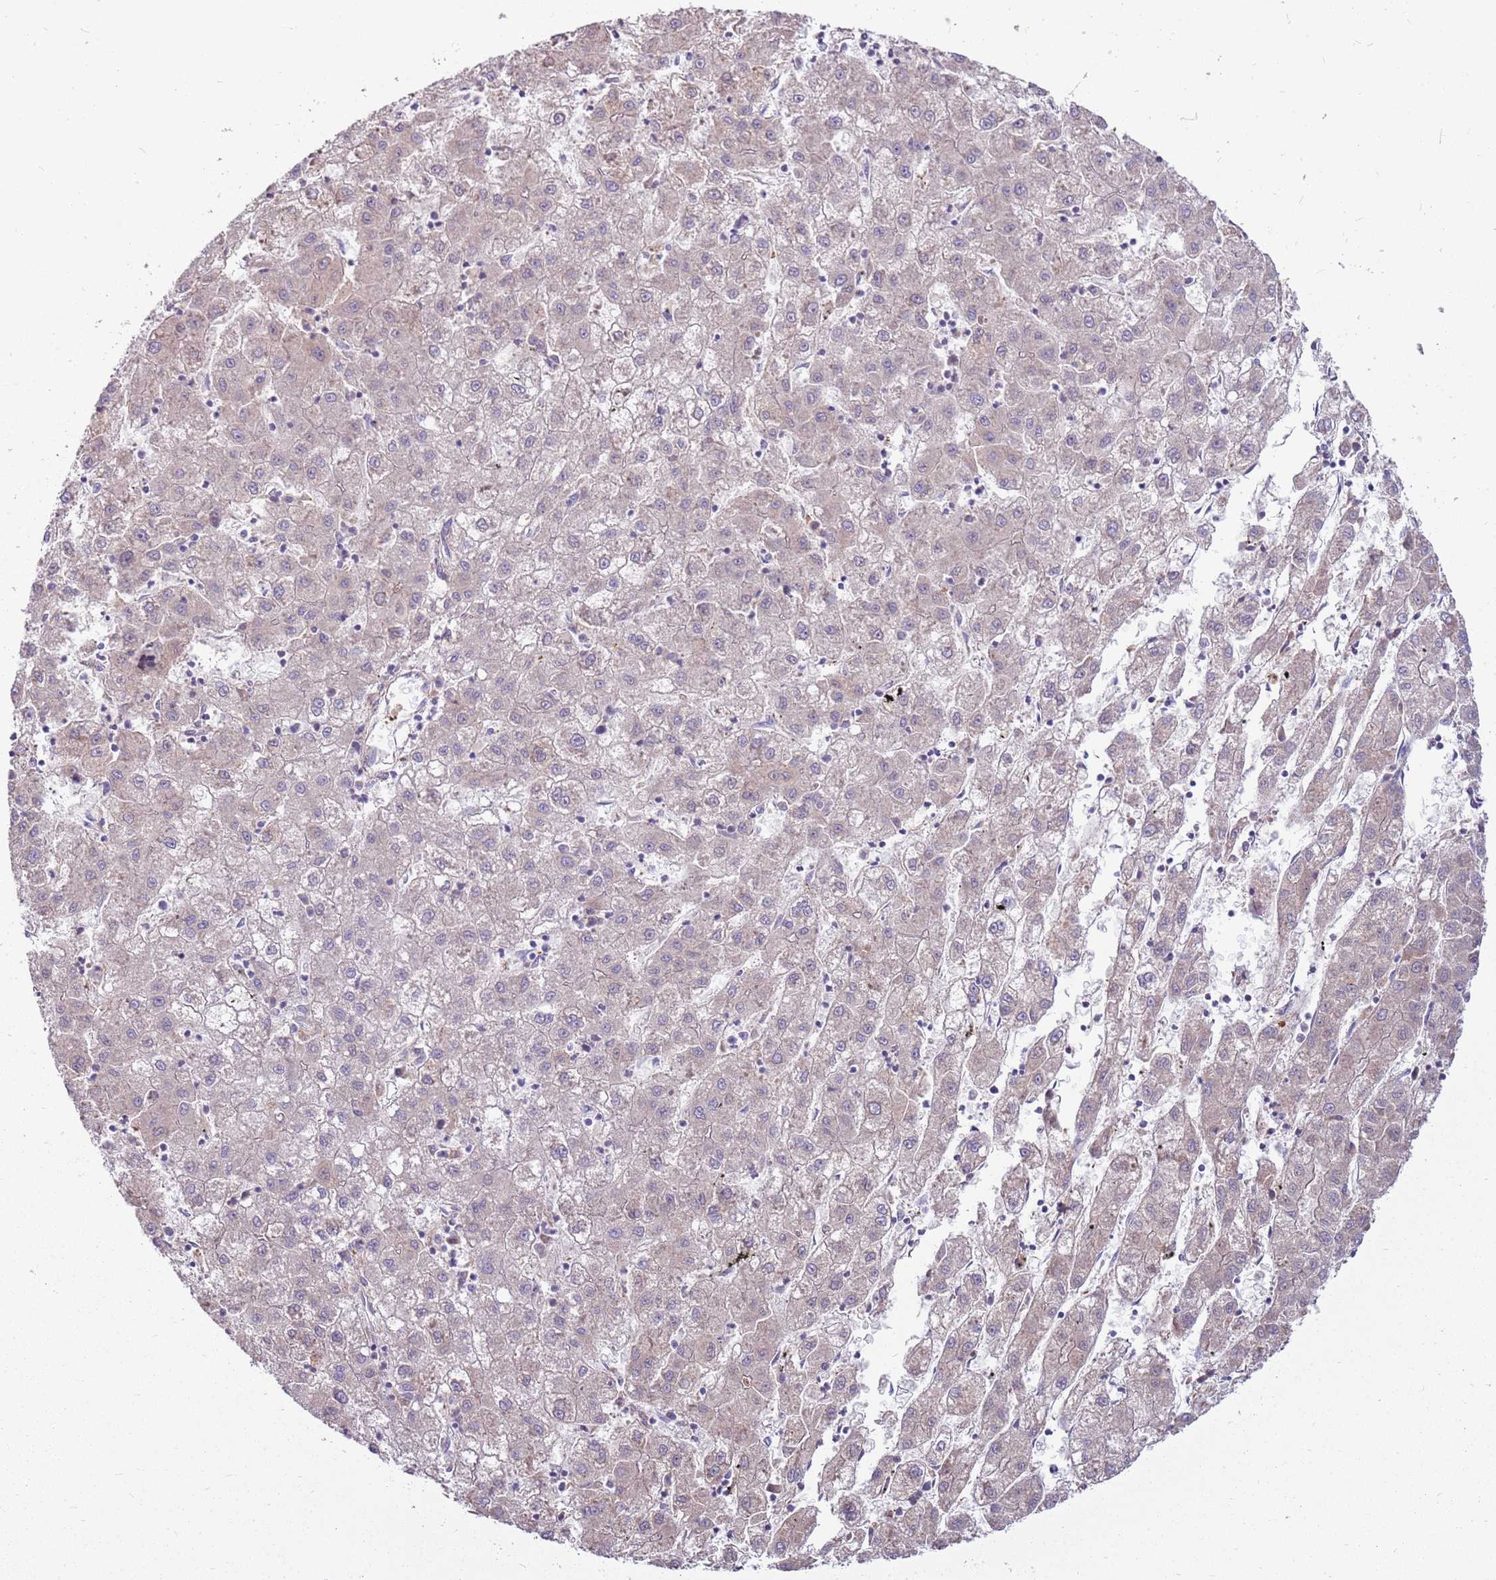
{"staining": {"intensity": "negative", "quantity": "none", "location": "none"}, "tissue": "liver cancer", "cell_type": "Tumor cells", "image_type": "cancer", "snomed": [{"axis": "morphology", "description": "Carcinoma, Hepatocellular, NOS"}, {"axis": "topography", "description": "Liver"}], "caption": "Tumor cells are negative for protein expression in human liver hepatocellular carcinoma. The staining is performed using DAB (3,3'-diaminobenzidine) brown chromogen with nuclei counter-stained in using hematoxylin.", "gene": "EMC1", "patient": {"sex": "male", "age": 72}}